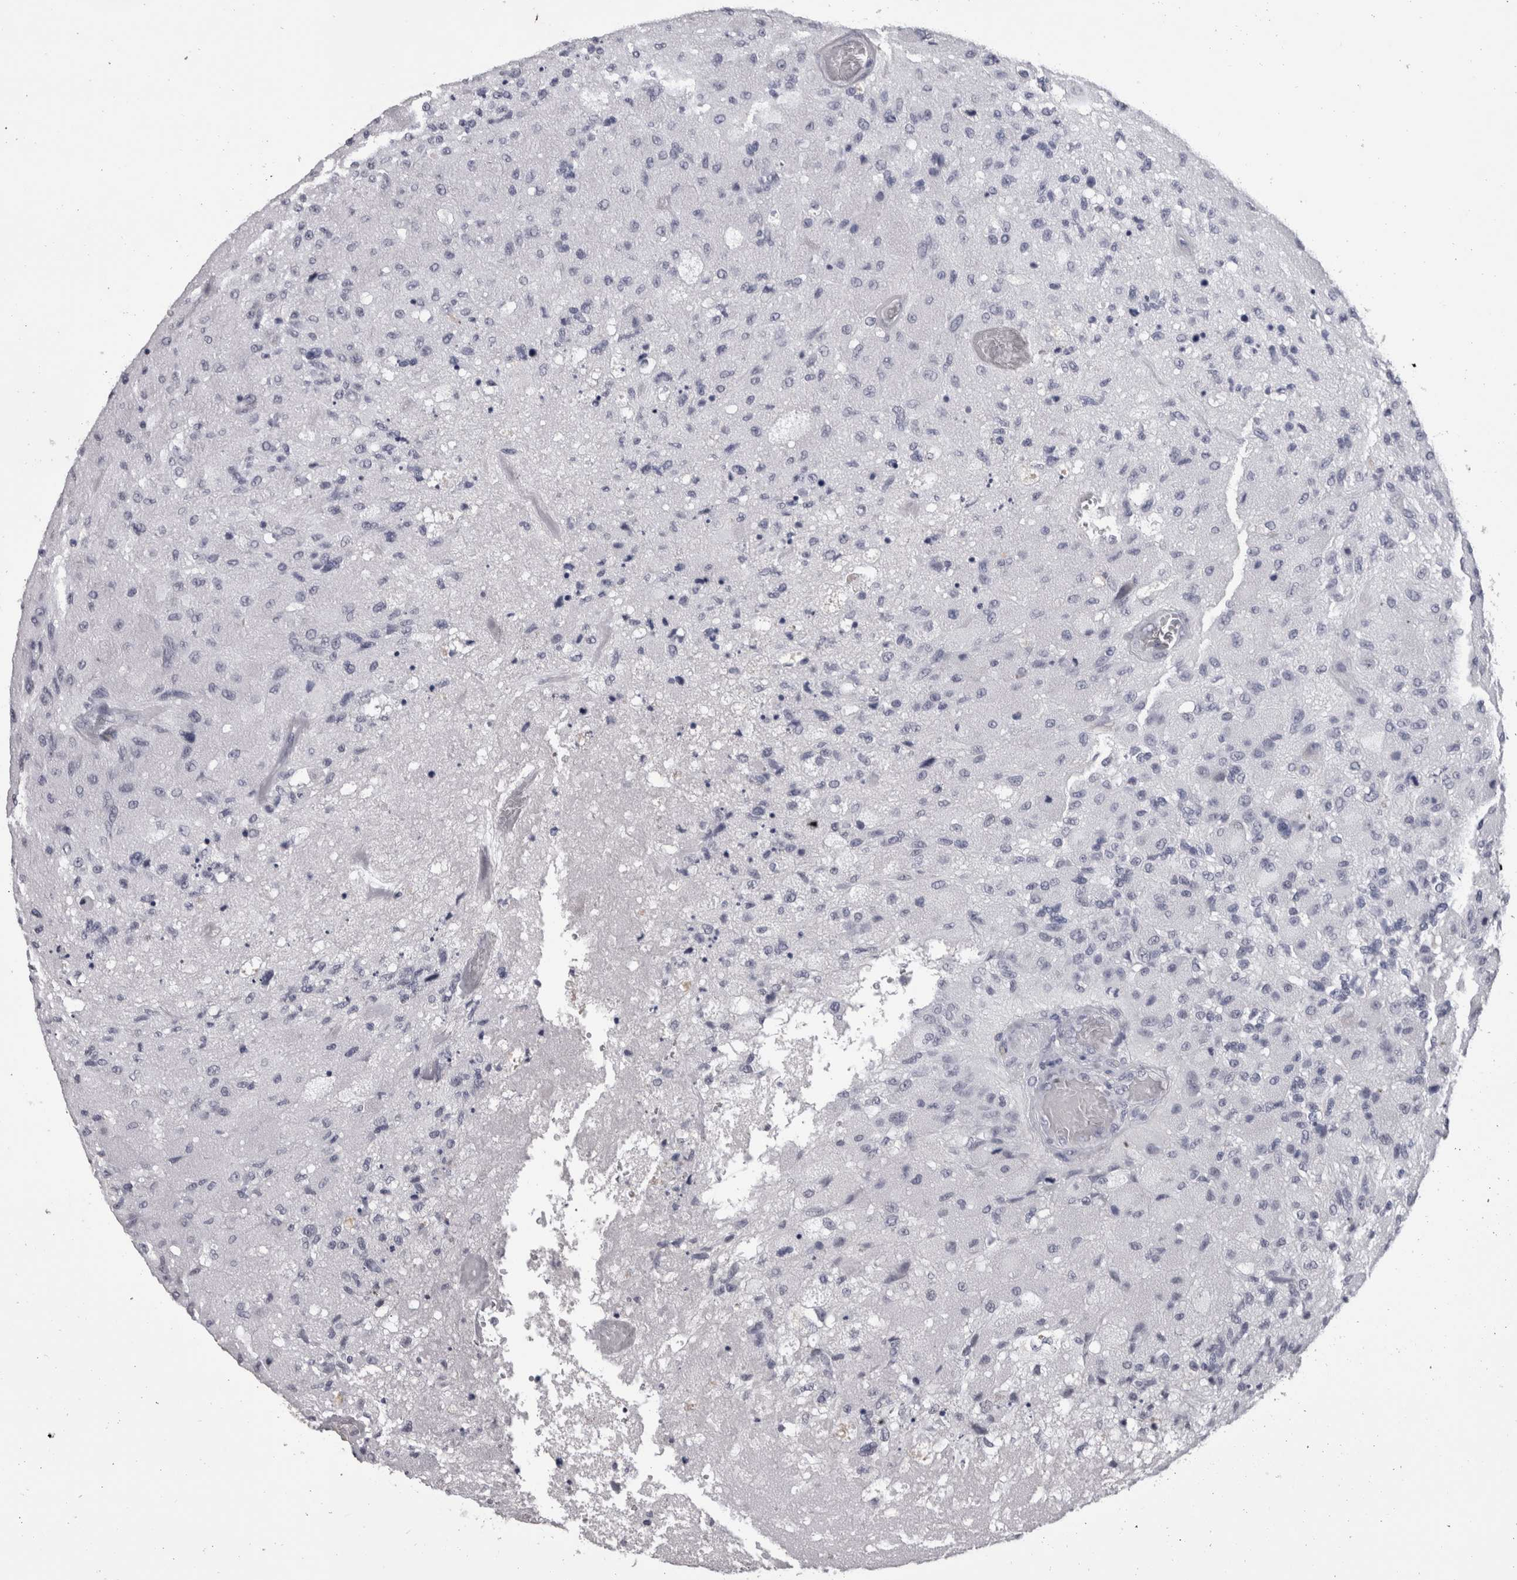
{"staining": {"intensity": "negative", "quantity": "none", "location": "none"}, "tissue": "glioma", "cell_type": "Tumor cells", "image_type": "cancer", "snomed": [{"axis": "morphology", "description": "Normal tissue, NOS"}, {"axis": "morphology", "description": "Glioma, malignant, High grade"}, {"axis": "topography", "description": "Cerebral cortex"}], "caption": "Tumor cells are negative for protein expression in human malignant glioma (high-grade).", "gene": "DDX17", "patient": {"sex": "male", "age": 77}}